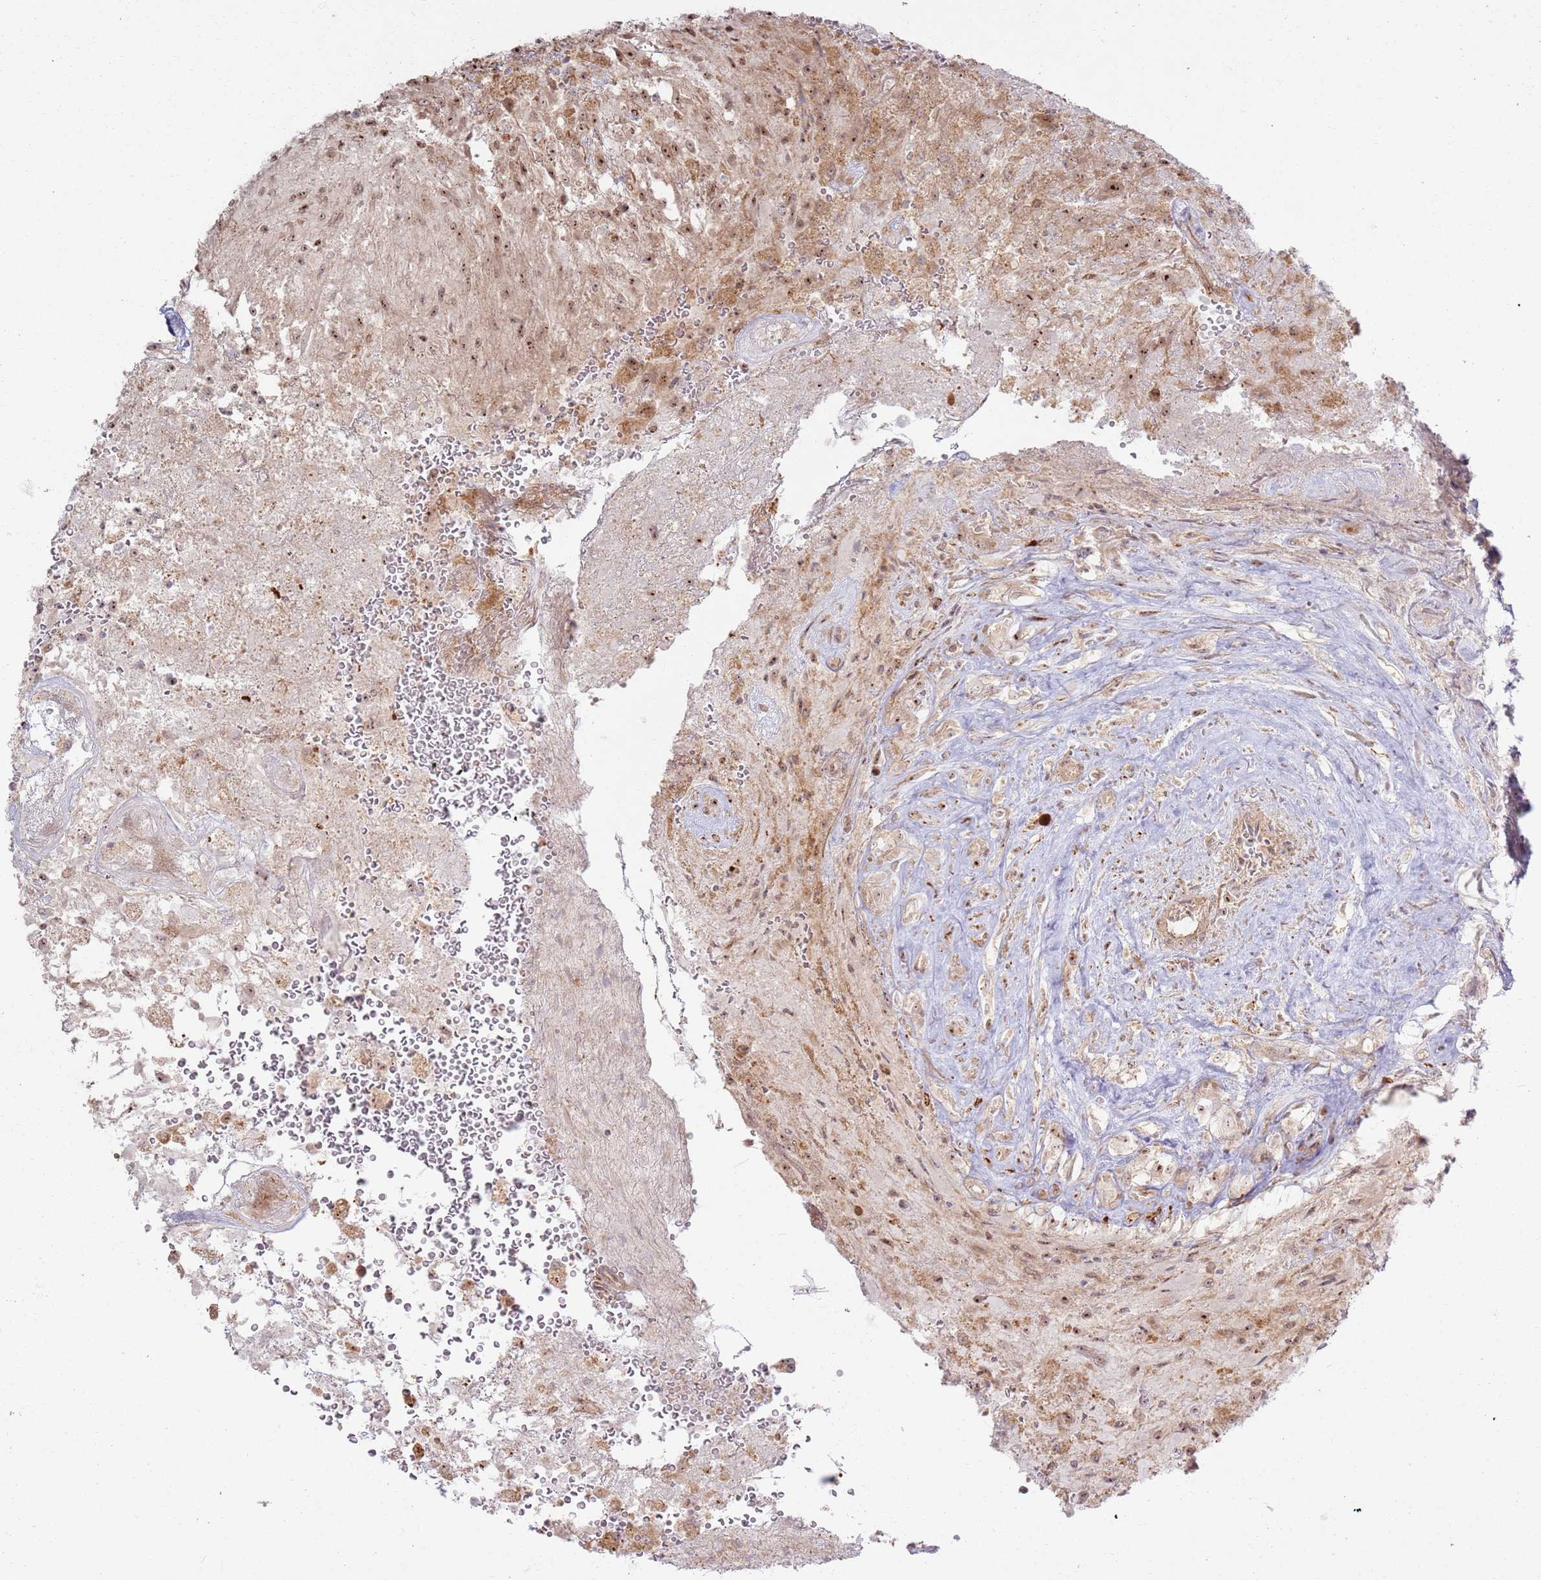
{"staining": {"intensity": "moderate", "quantity": ">75%", "location": "cytoplasmic/membranous,nuclear"}, "tissue": "glioma", "cell_type": "Tumor cells", "image_type": "cancer", "snomed": [{"axis": "morphology", "description": "Glioma, malignant, High grade"}, {"axis": "topography", "description": "Brain"}], "caption": "Immunohistochemistry micrograph of human malignant glioma (high-grade) stained for a protein (brown), which demonstrates medium levels of moderate cytoplasmic/membranous and nuclear positivity in about >75% of tumor cells.", "gene": "CNPY1", "patient": {"sex": "male", "age": 56}}